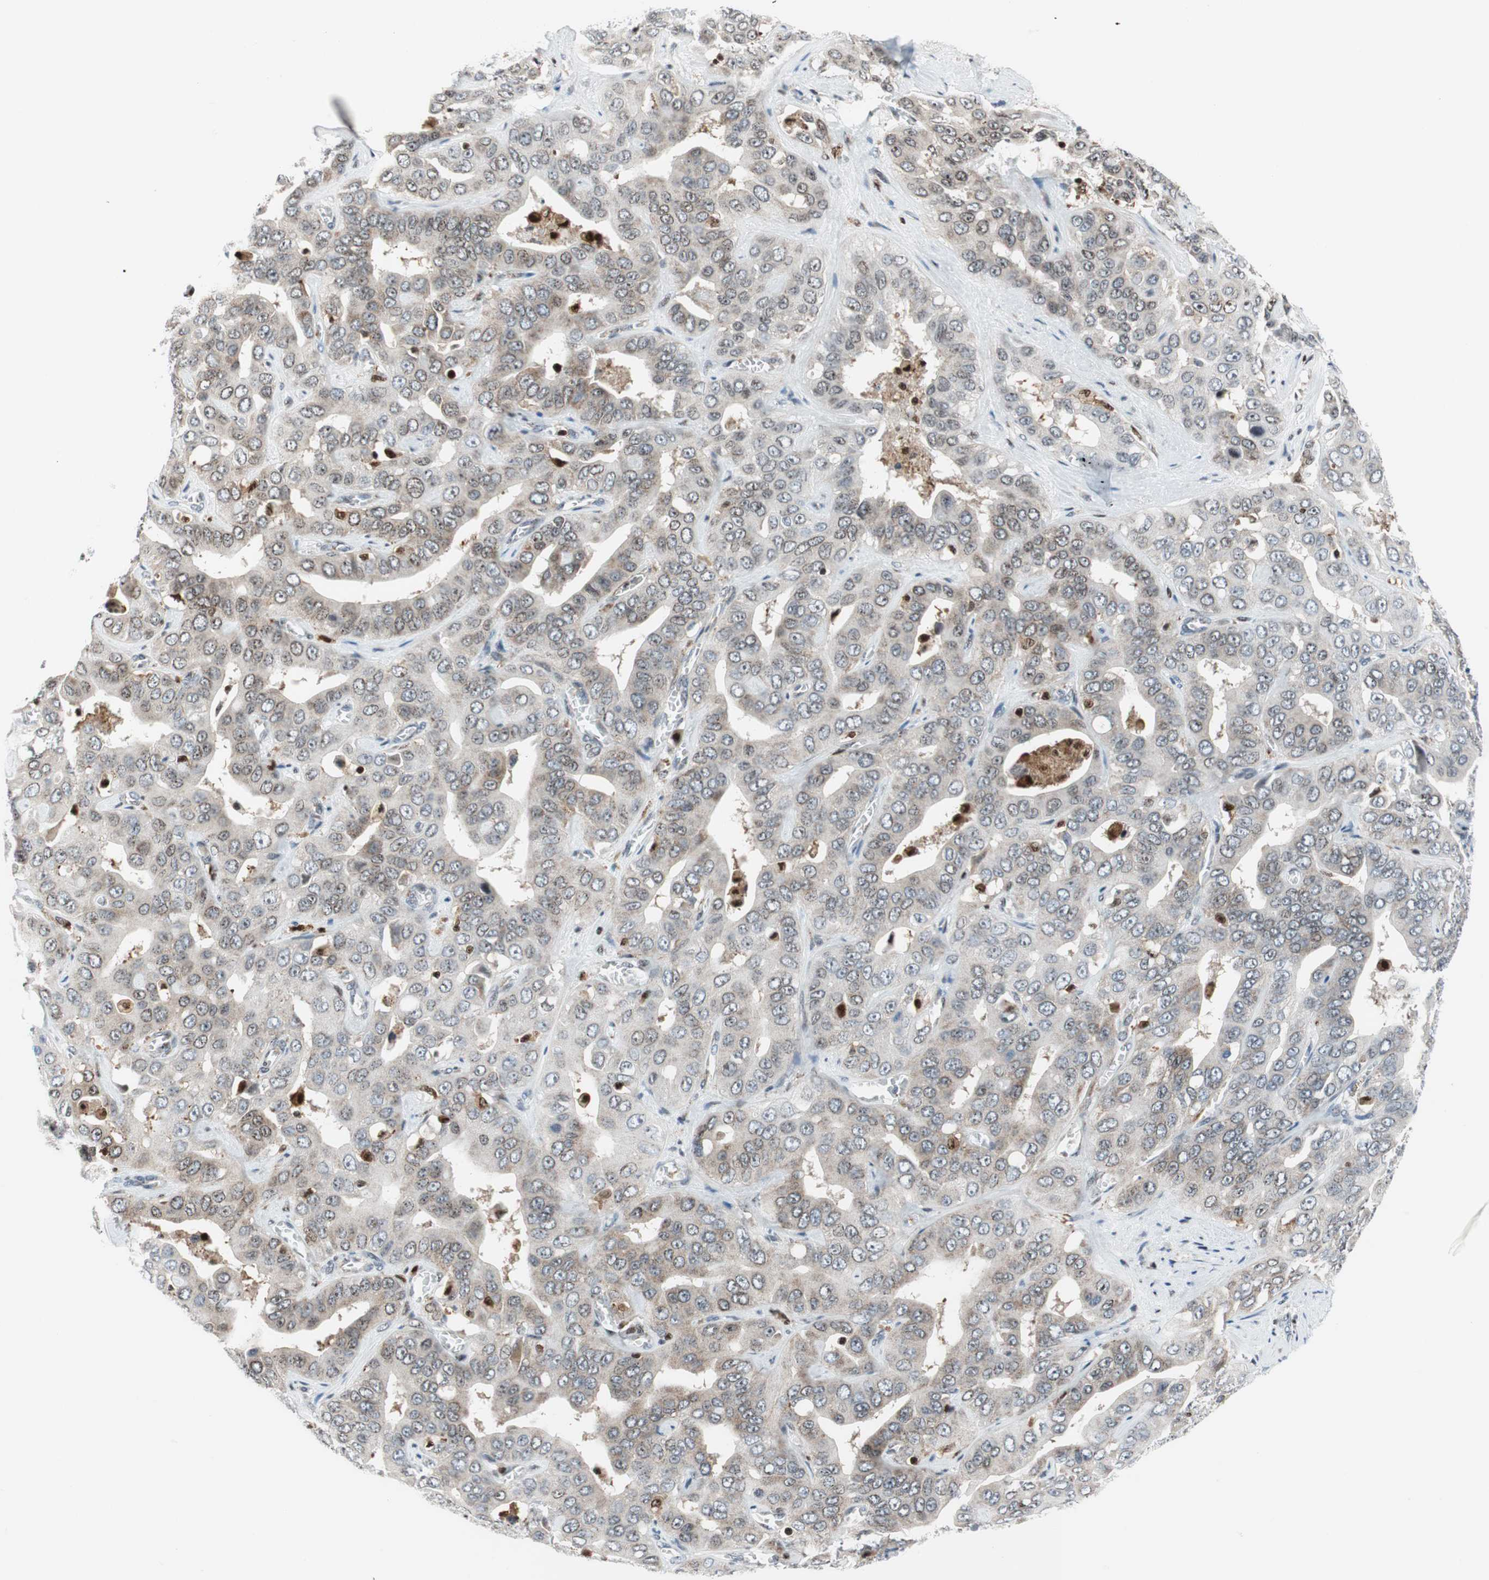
{"staining": {"intensity": "weak", "quantity": "25%-75%", "location": "cytoplasmic/membranous,nuclear"}, "tissue": "liver cancer", "cell_type": "Tumor cells", "image_type": "cancer", "snomed": [{"axis": "morphology", "description": "Cholangiocarcinoma"}, {"axis": "topography", "description": "Liver"}], "caption": "Immunohistochemistry (IHC) histopathology image of neoplastic tissue: human liver cancer stained using immunohistochemistry (IHC) shows low levels of weak protein expression localized specifically in the cytoplasmic/membranous and nuclear of tumor cells, appearing as a cytoplasmic/membranous and nuclear brown color.", "gene": "RGS10", "patient": {"sex": "female", "age": 52}}